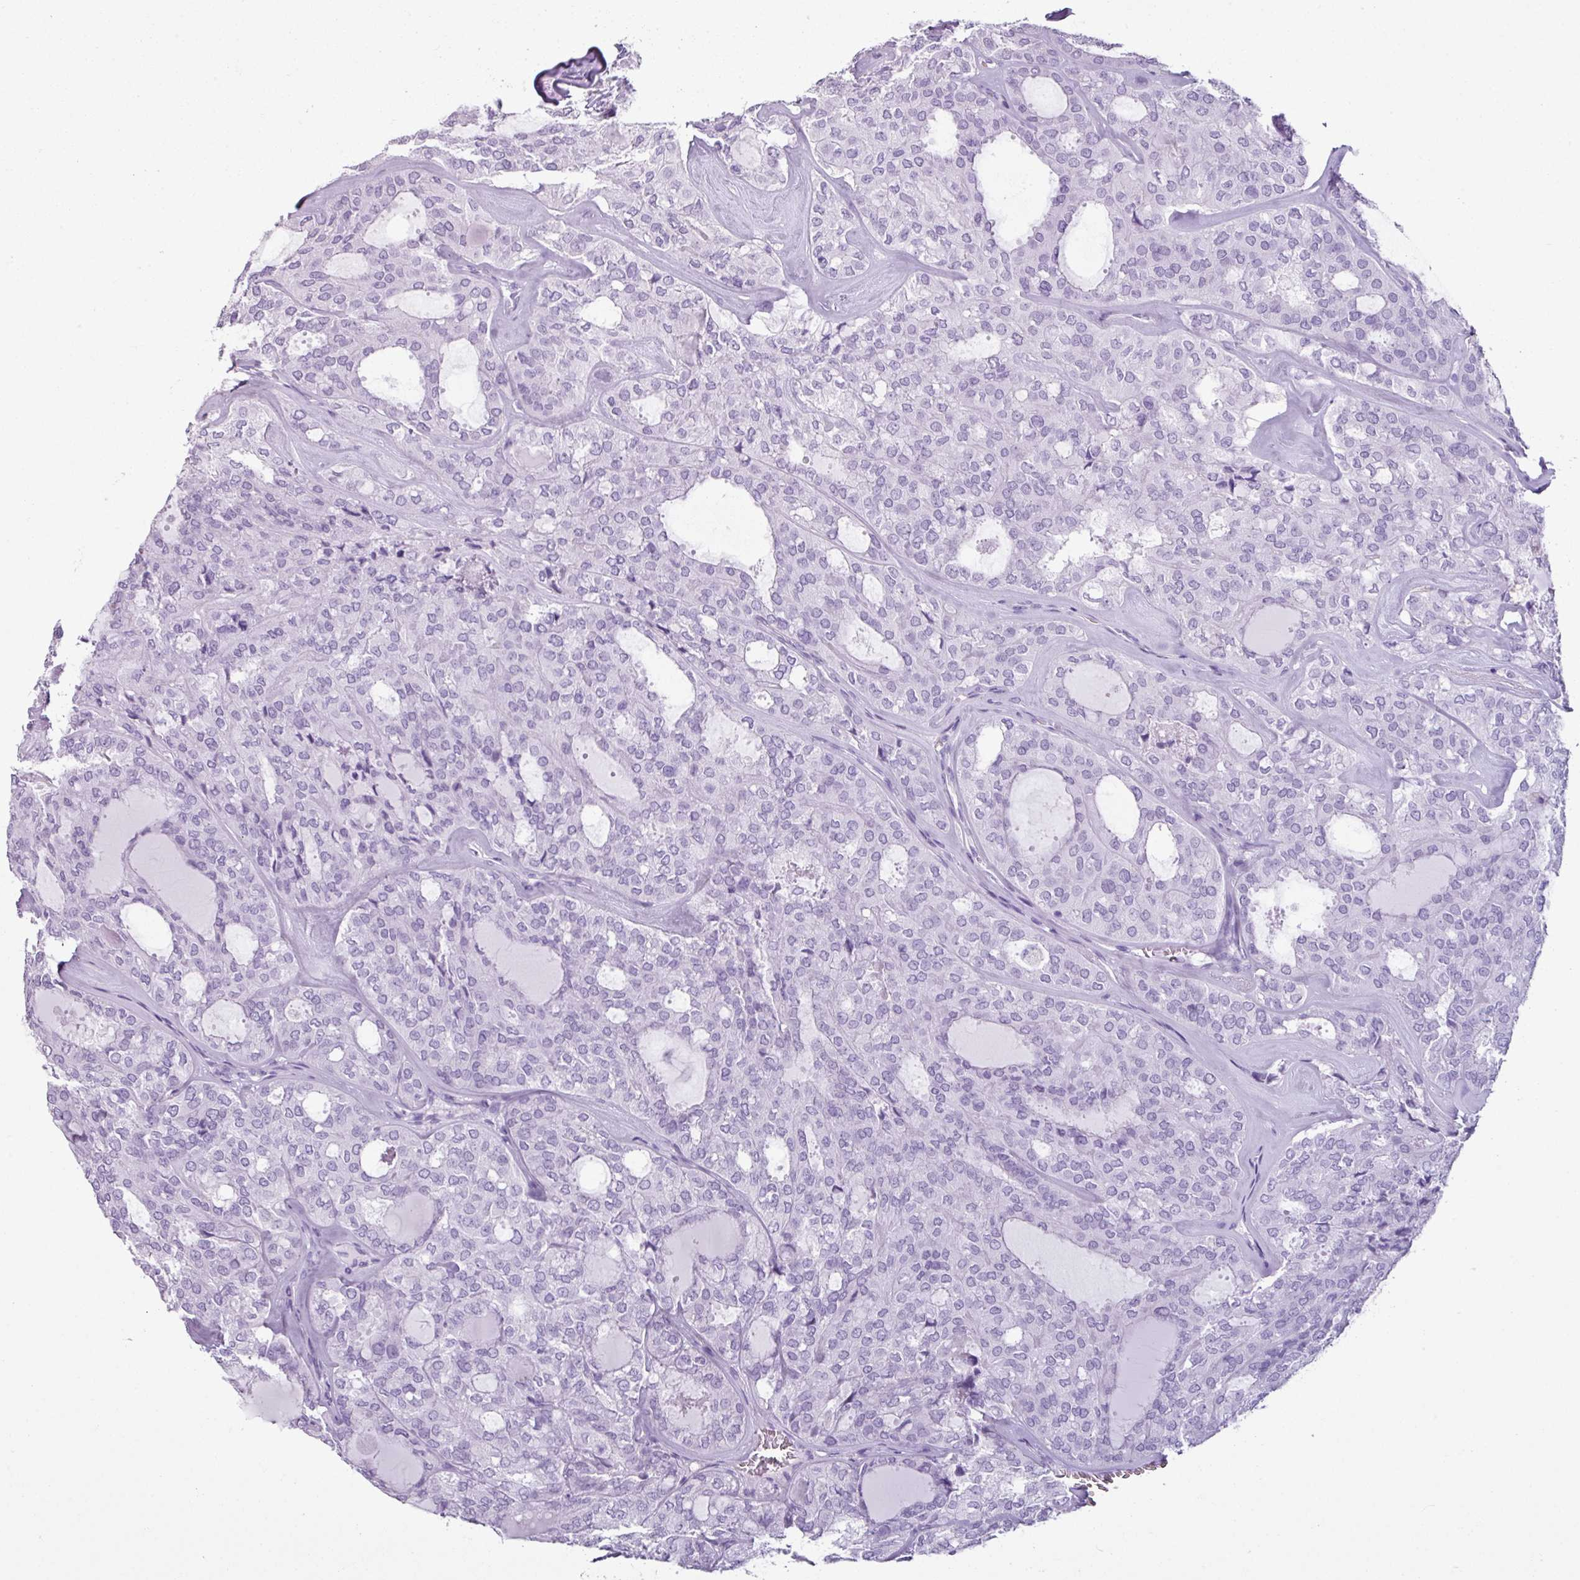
{"staining": {"intensity": "negative", "quantity": "none", "location": "none"}, "tissue": "thyroid cancer", "cell_type": "Tumor cells", "image_type": "cancer", "snomed": [{"axis": "morphology", "description": "Follicular adenoma carcinoma, NOS"}, {"axis": "topography", "description": "Thyroid gland"}], "caption": "The IHC photomicrograph has no significant positivity in tumor cells of thyroid cancer (follicular adenoma carcinoma) tissue.", "gene": "SCT", "patient": {"sex": "male", "age": 75}}